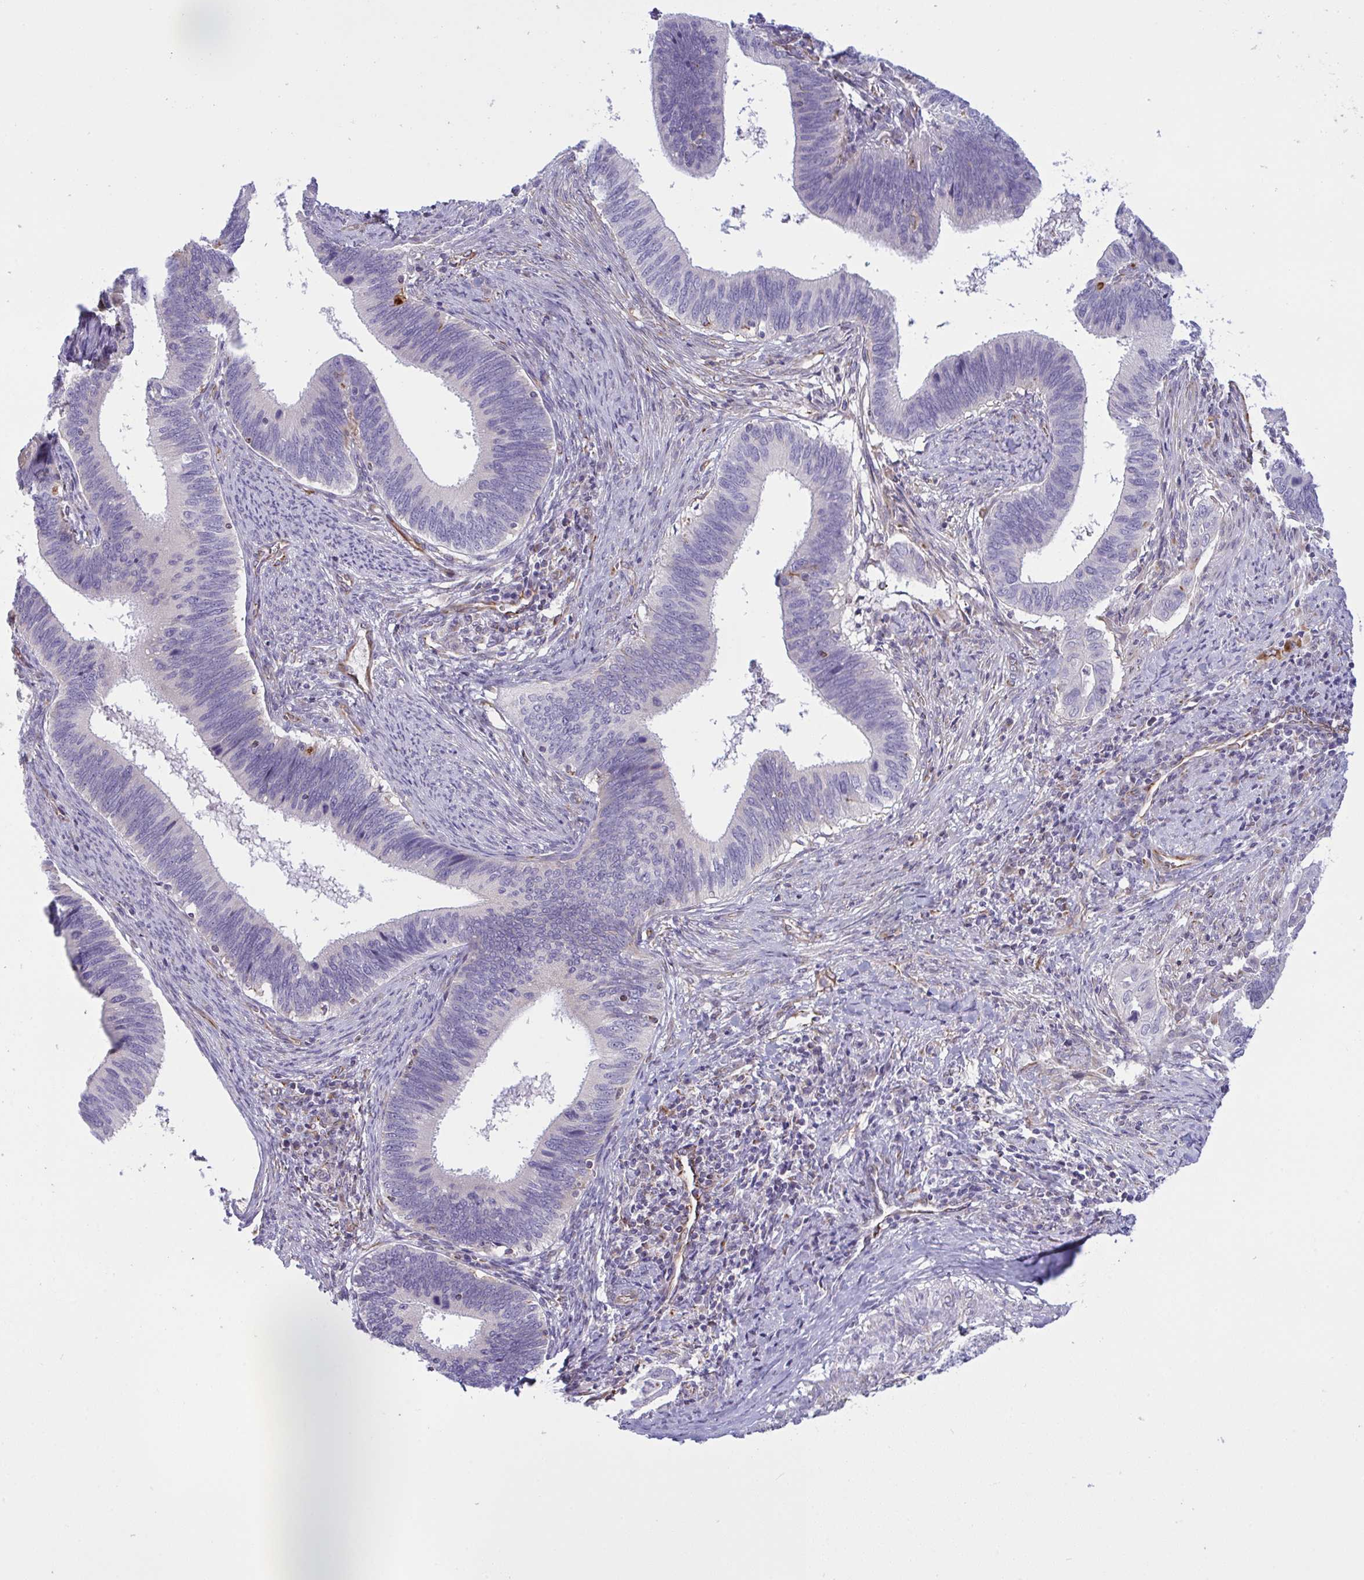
{"staining": {"intensity": "negative", "quantity": "none", "location": "none"}, "tissue": "cervical cancer", "cell_type": "Tumor cells", "image_type": "cancer", "snomed": [{"axis": "morphology", "description": "Adenocarcinoma, NOS"}, {"axis": "topography", "description": "Cervix"}], "caption": "Tumor cells show no significant staining in cervical cancer (adenocarcinoma).", "gene": "DCBLD1", "patient": {"sex": "female", "age": 42}}